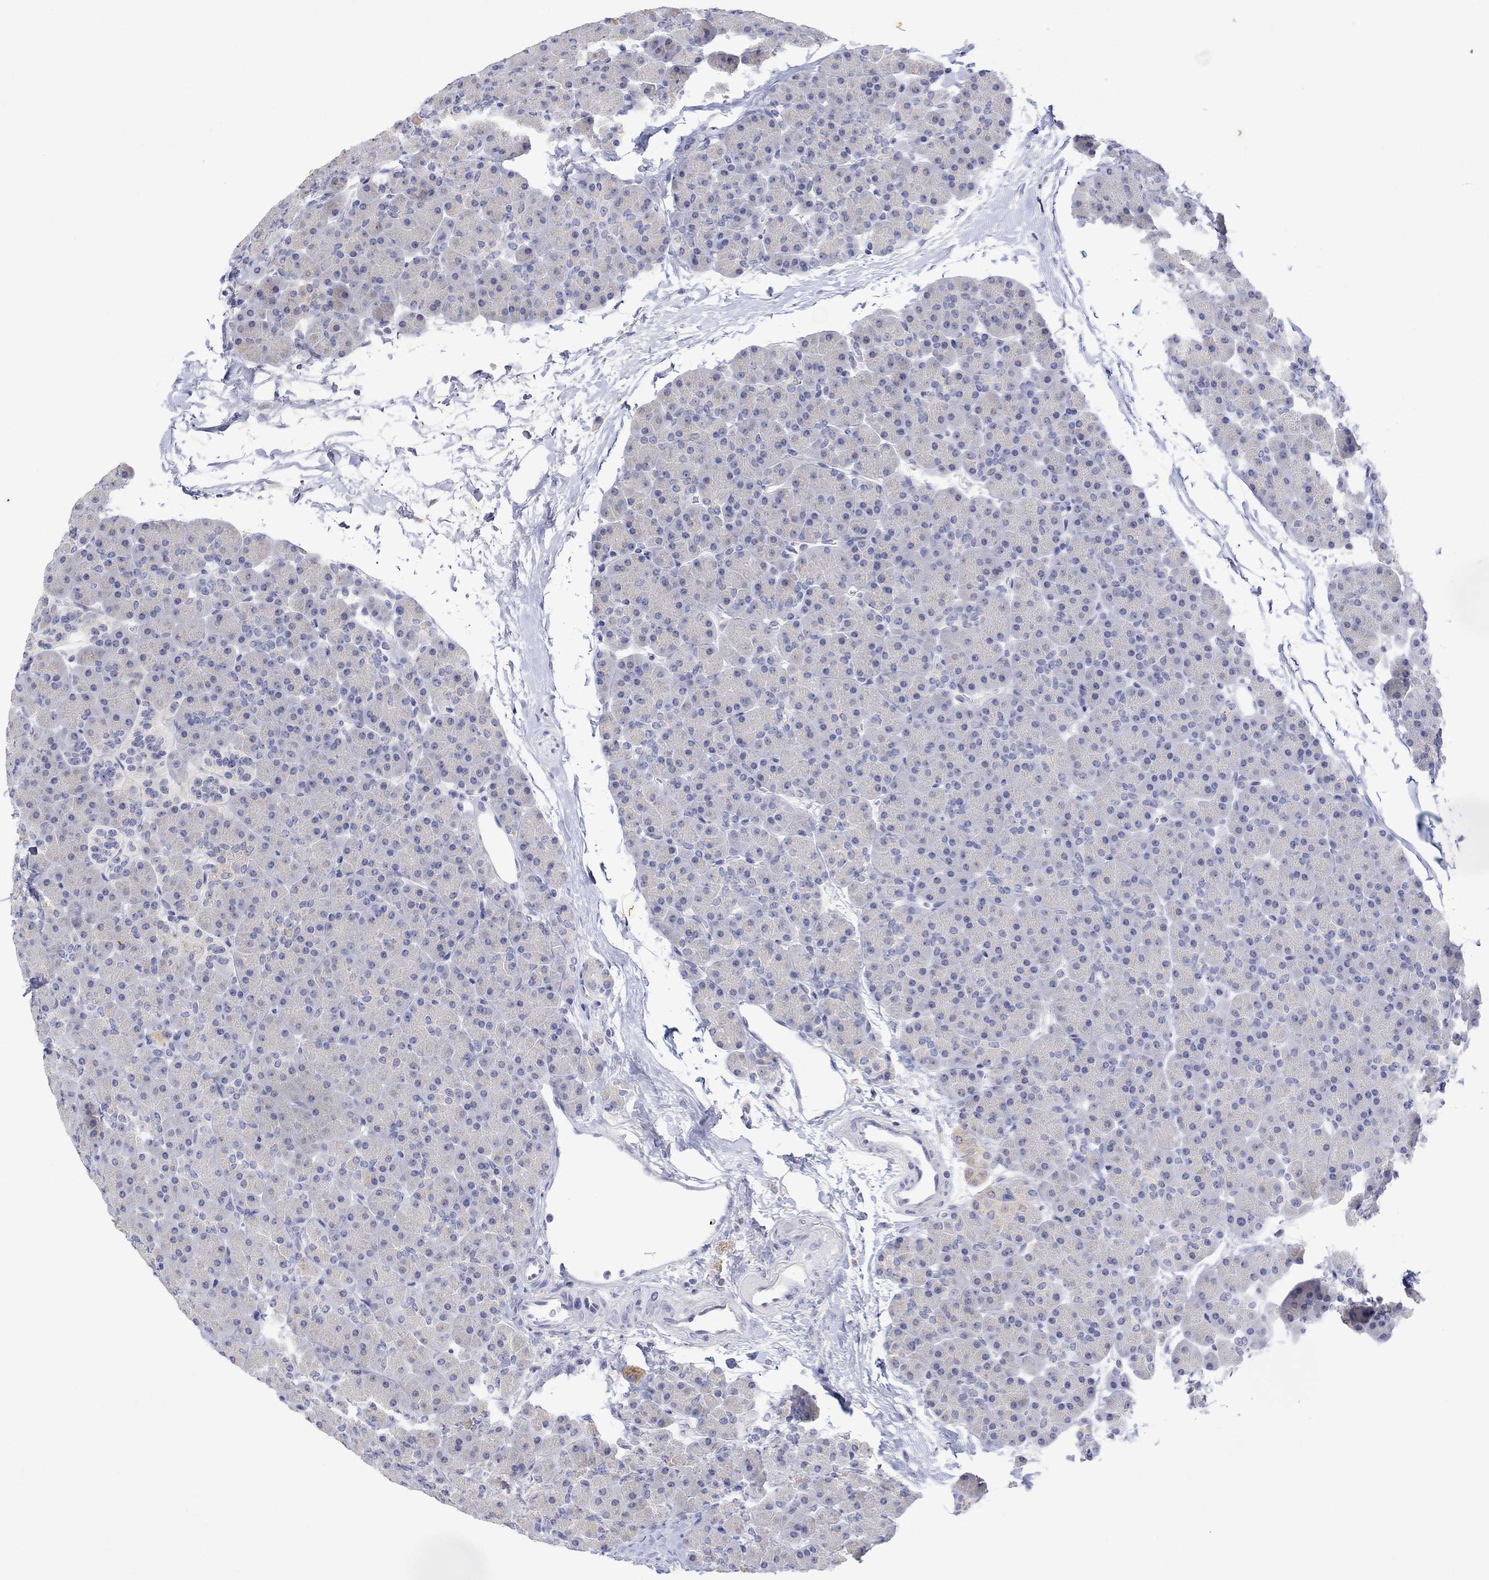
{"staining": {"intensity": "negative", "quantity": "none", "location": "none"}, "tissue": "pancreas", "cell_type": "Exocrine glandular cells", "image_type": "normal", "snomed": [{"axis": "morphology", "description": "Normal tissue, NOS"}, {"axis": "topography", "description": "Pancreas"}], "caption": "Protein analysis of normal pancreas shows no significant expression in exocrine glandular cells.", "gene": "FNDC5", "patient": {"sex": "female", "age": 44}}